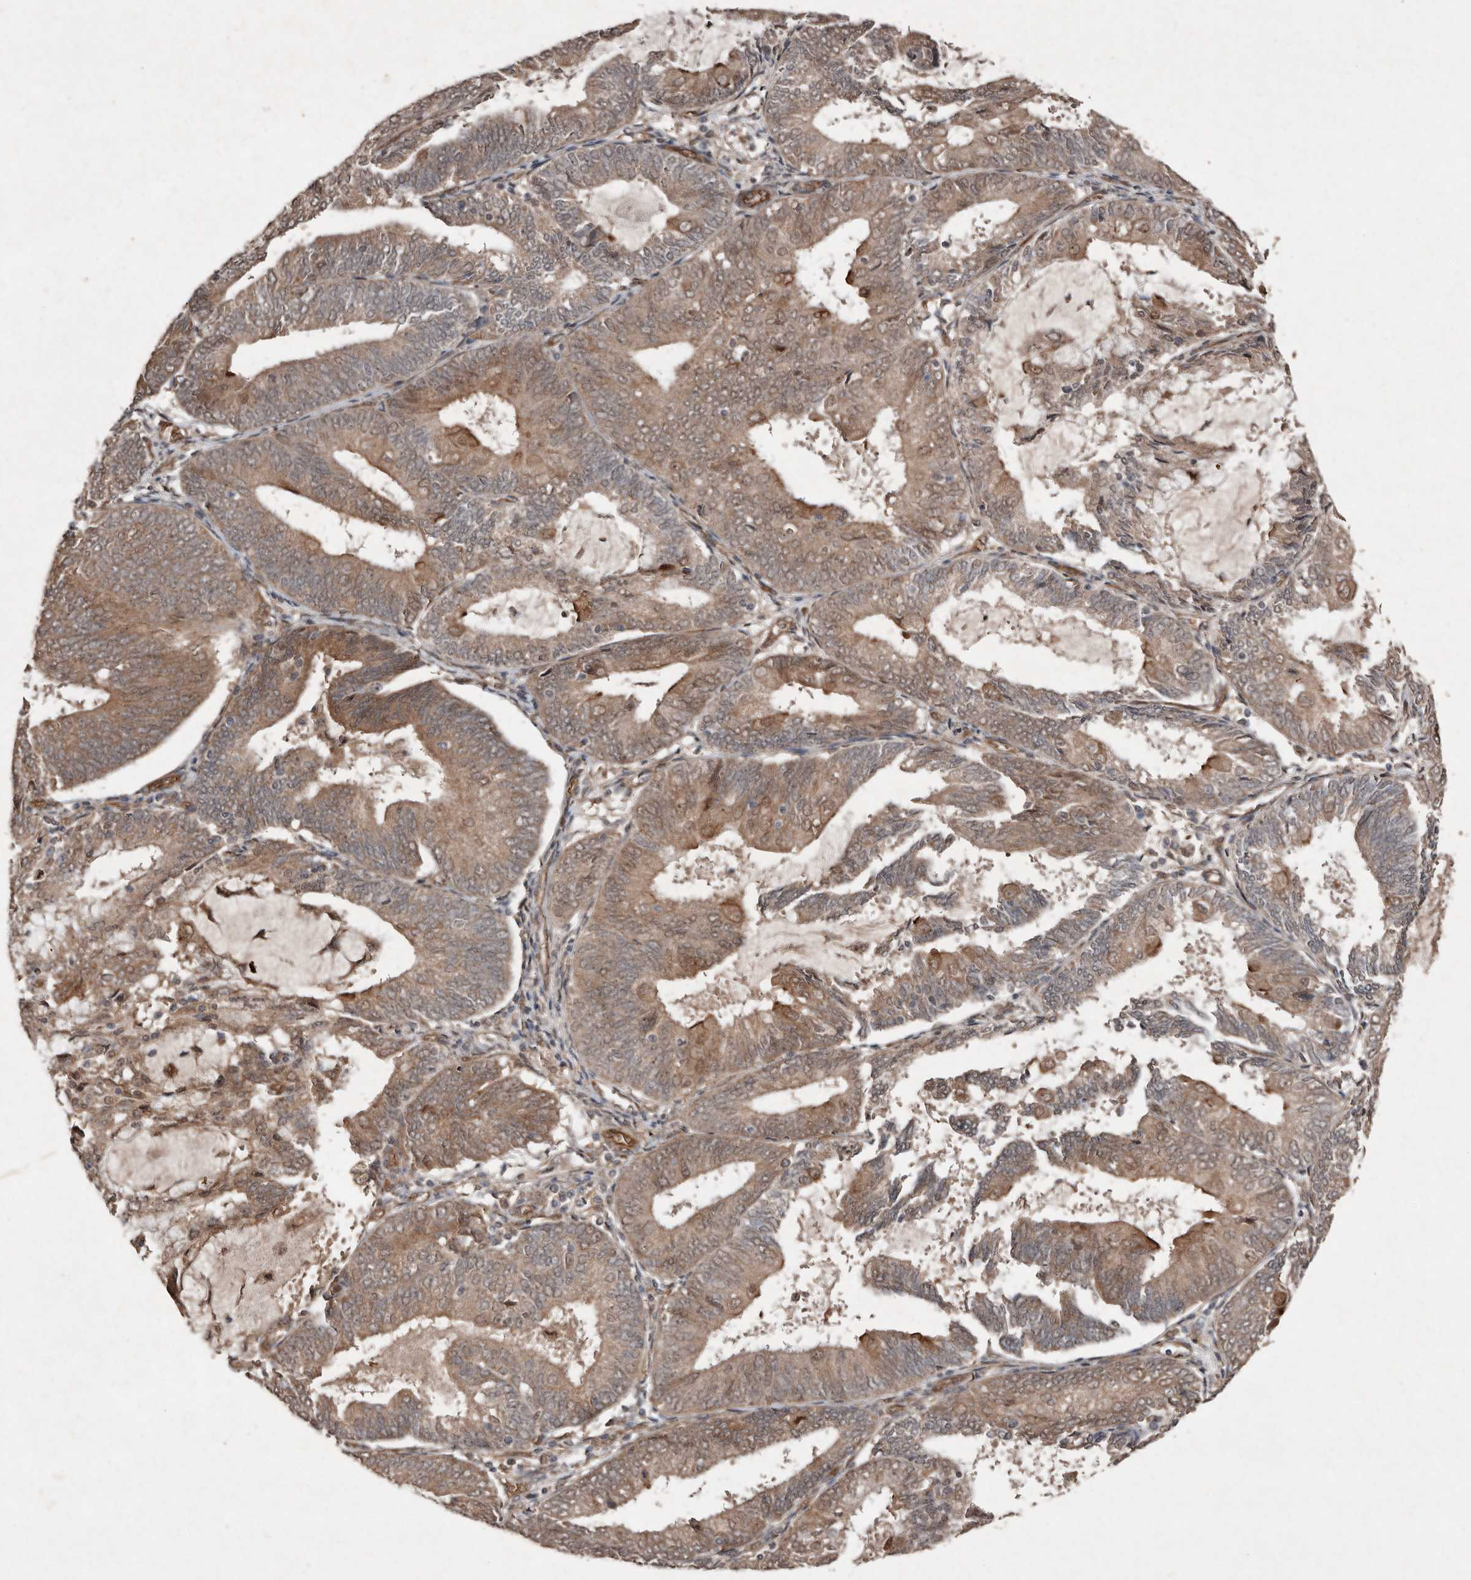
{"staining": {"intensity": "moderate", "quantity": ">75%", "location": "cytoplasmic/membranous,nuclear"}, "tissue": "endometrial cancer", "cell_type": "Tumor cells", "image_type": "cancer", "snomed": [{"axis": "morphology", "description": "Adenocarcinoma, NOS"}, {"axis": "topography", "description": "Endometrium"}], "caption": "Tumor cells demonstrate medium levels of moderate cytoplasmic/membranous and nuclear expression in approximately >75% of cells in endometrial cancer. The staining is performed using DAB (3,3'-diaminobenzidine) brown chromogen to label protein expression. The nuclei are counter-stained blue using hematoxylin.", "gene": "DIP2C", "patient": {"sex": "female", "age": 81}}